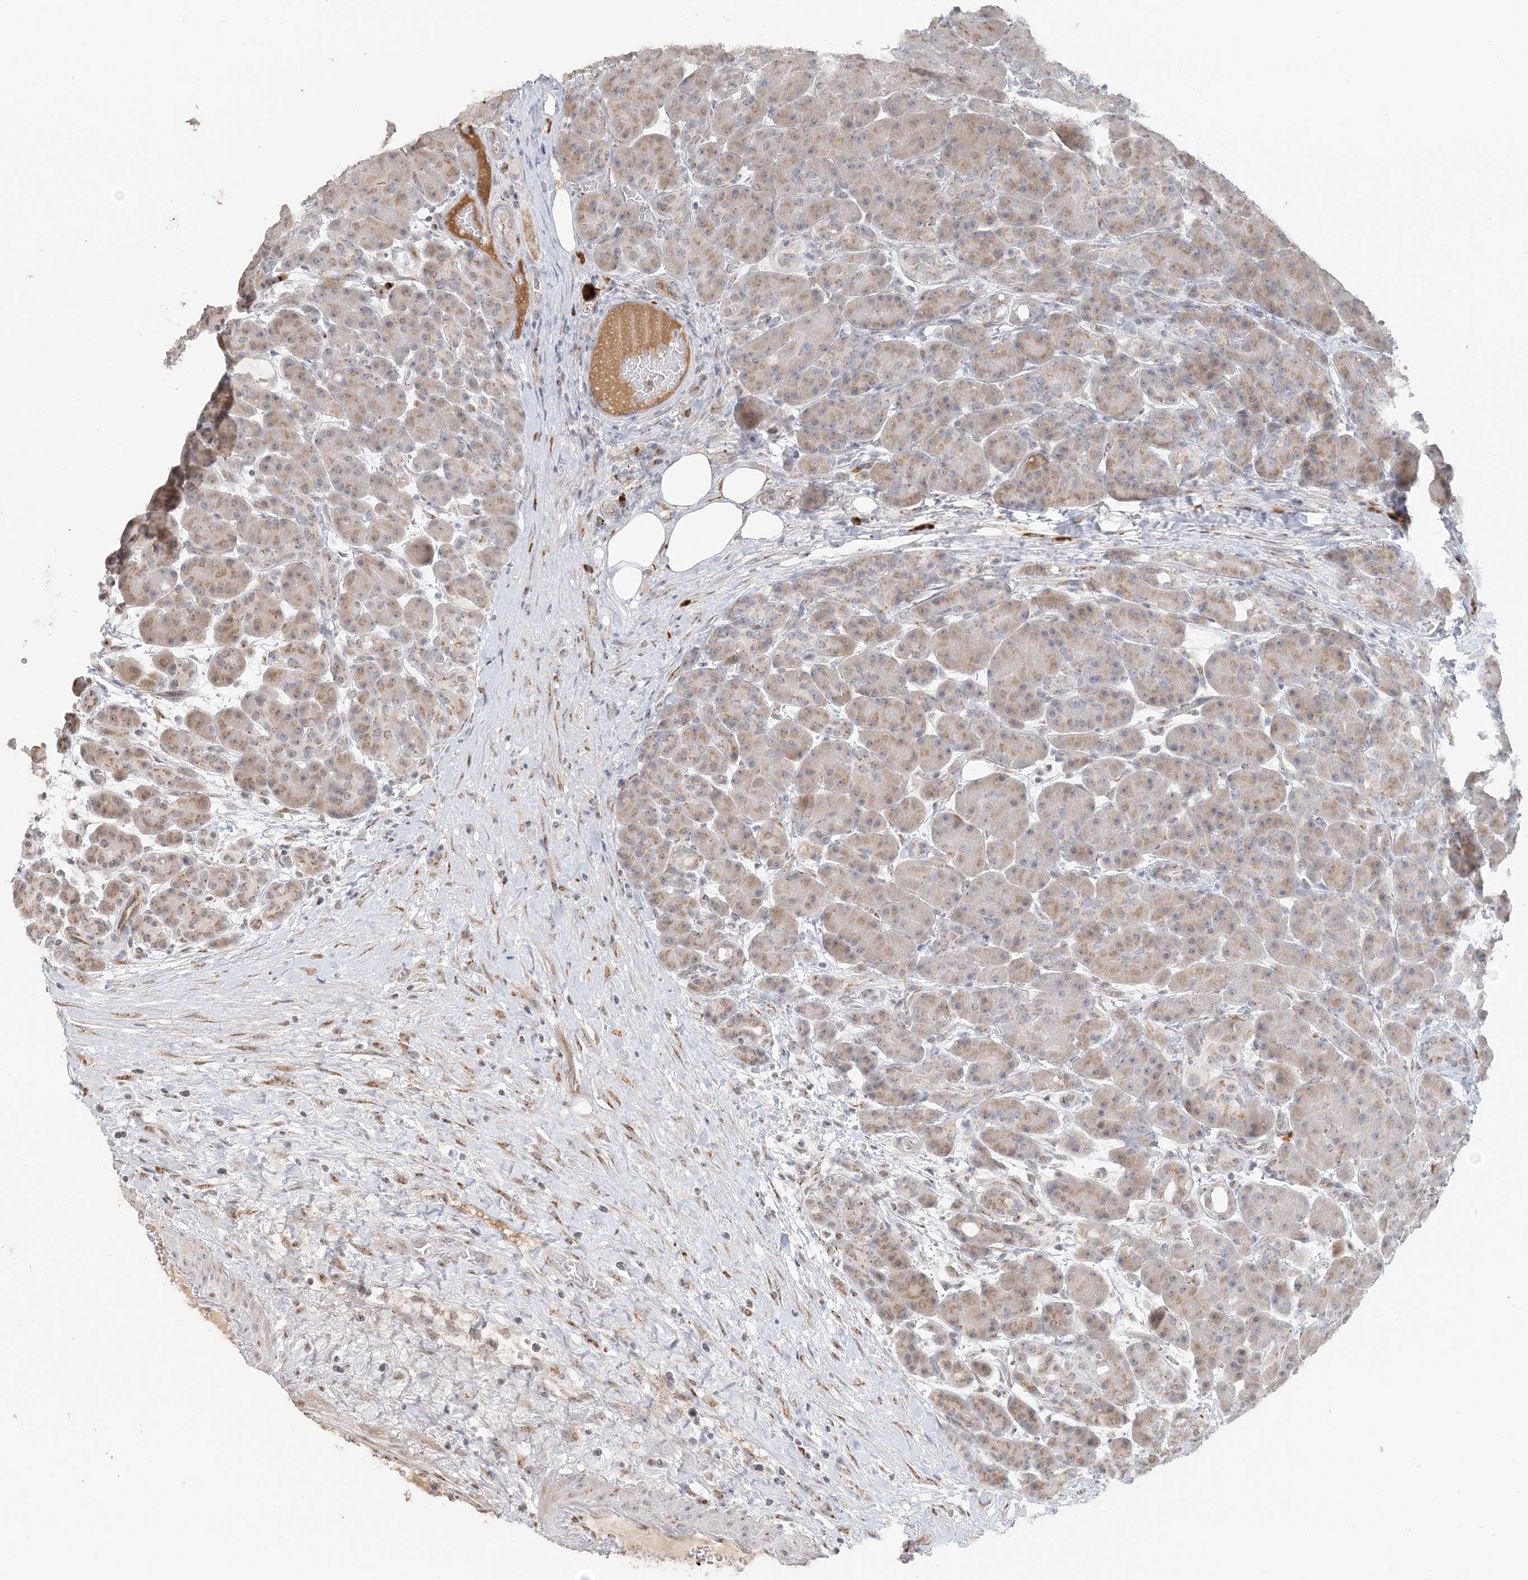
{"staining": {"intensity": "moderate", "quantity": ">75%", "location": "cytoplasmic/membranous"}, "tissue": "pancreas", "cell_type": "Exocrine glandular cells", "image_type": "normal", "snomed": [{"axis": "morphology", "description": "Normal tissue, NOS"}, {"axis": "topography", "description": "Pancreas"}], "caption": "DAB immunohistochemical staining of benign human pancreas displays moderate cytoplasmic/membranous protein positivity in about >75% of exocrine glandular cells. (DAB (3,3'-diaminobenzidine) IHC with brightfield microscopy, high magnification).", "gene": "ZCCHC4", "patient": {"sex": "male", "age": 63}}